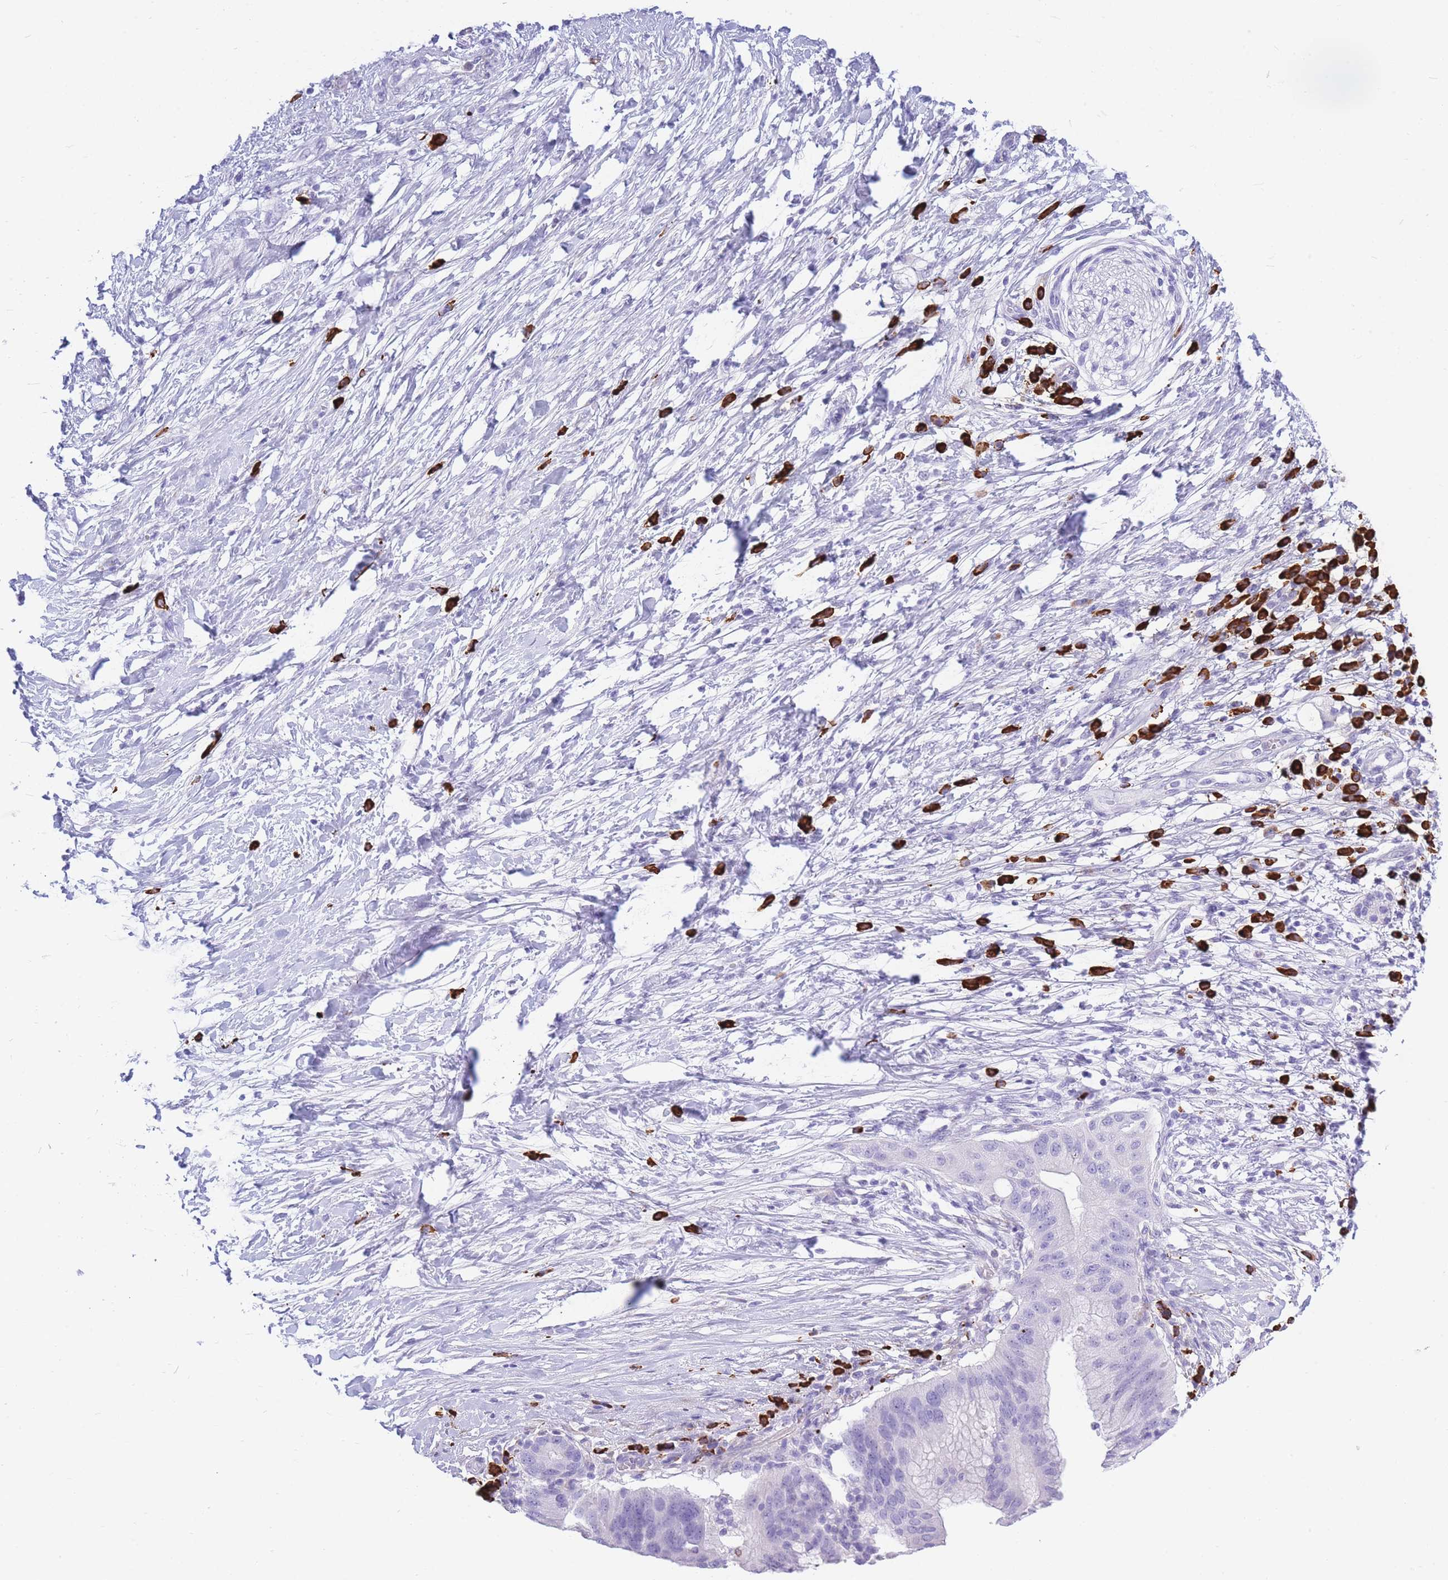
{"staining": {"intensity": "negative", "quantity": "none", "location": "none"}, "tissue": "pancreatic cancer", "cell_type": "Tumor cells", "image_type": "cancer", "snomed": [{"axis": "morphology", "description": "Adenocarcinoma, NOS"}, {"axis": "topography", "description": "Pancreas"}], "caption": "High power microscopy histopathology image of an immunohistochemistry (IHC) photomicrograph of pancreatic cancer, revealing no significant expression in tumor cells. (DAB immunohistochemistry visualized using brightfield microscopy, high magnification).", "gene": "ZFP62", "patient": {"sex": "male", "age": 68}}